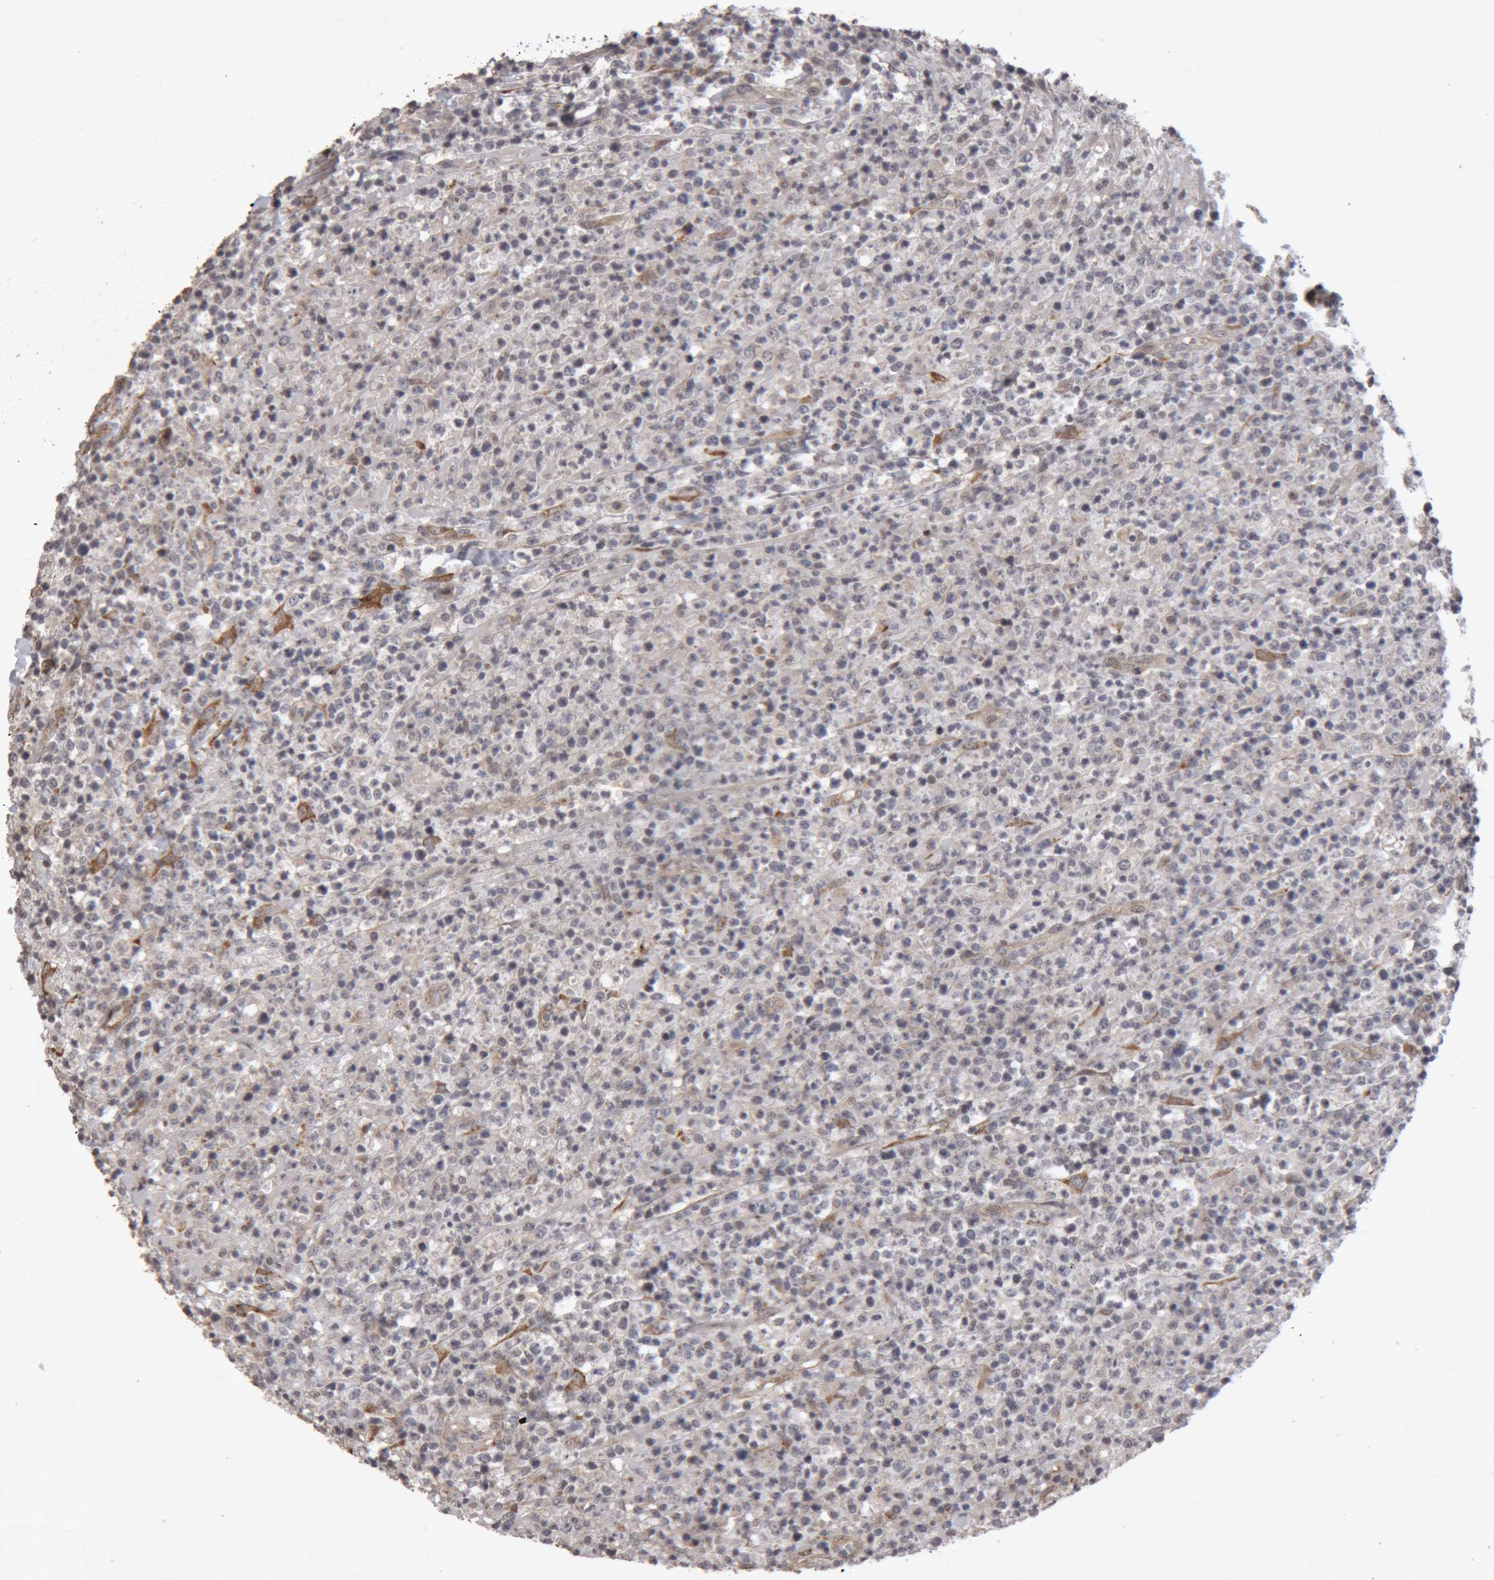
{"staining": {"intensity": "negative", "quantity": "none", "location": "none"}, "tissue": "lymphoma", "cell_type": "Tumor cells", "image_type": "cancer", "snomed": [{"axis": "morphology", "description": "Malignant lymphoma, non-Hodgkin's type, High grade"}, {"axis": "topography", "description": "Colon"}], "caption": "An IHC micrograph of high-grade malignant lymphoma, non-Hodgkin's type is shown. There is no staining in tumor cells of high-grade malignant lymphoma, non-Hodgkin's type.", "gene": "MEP1A", "patient": {"sex": "female", "age": 53}}